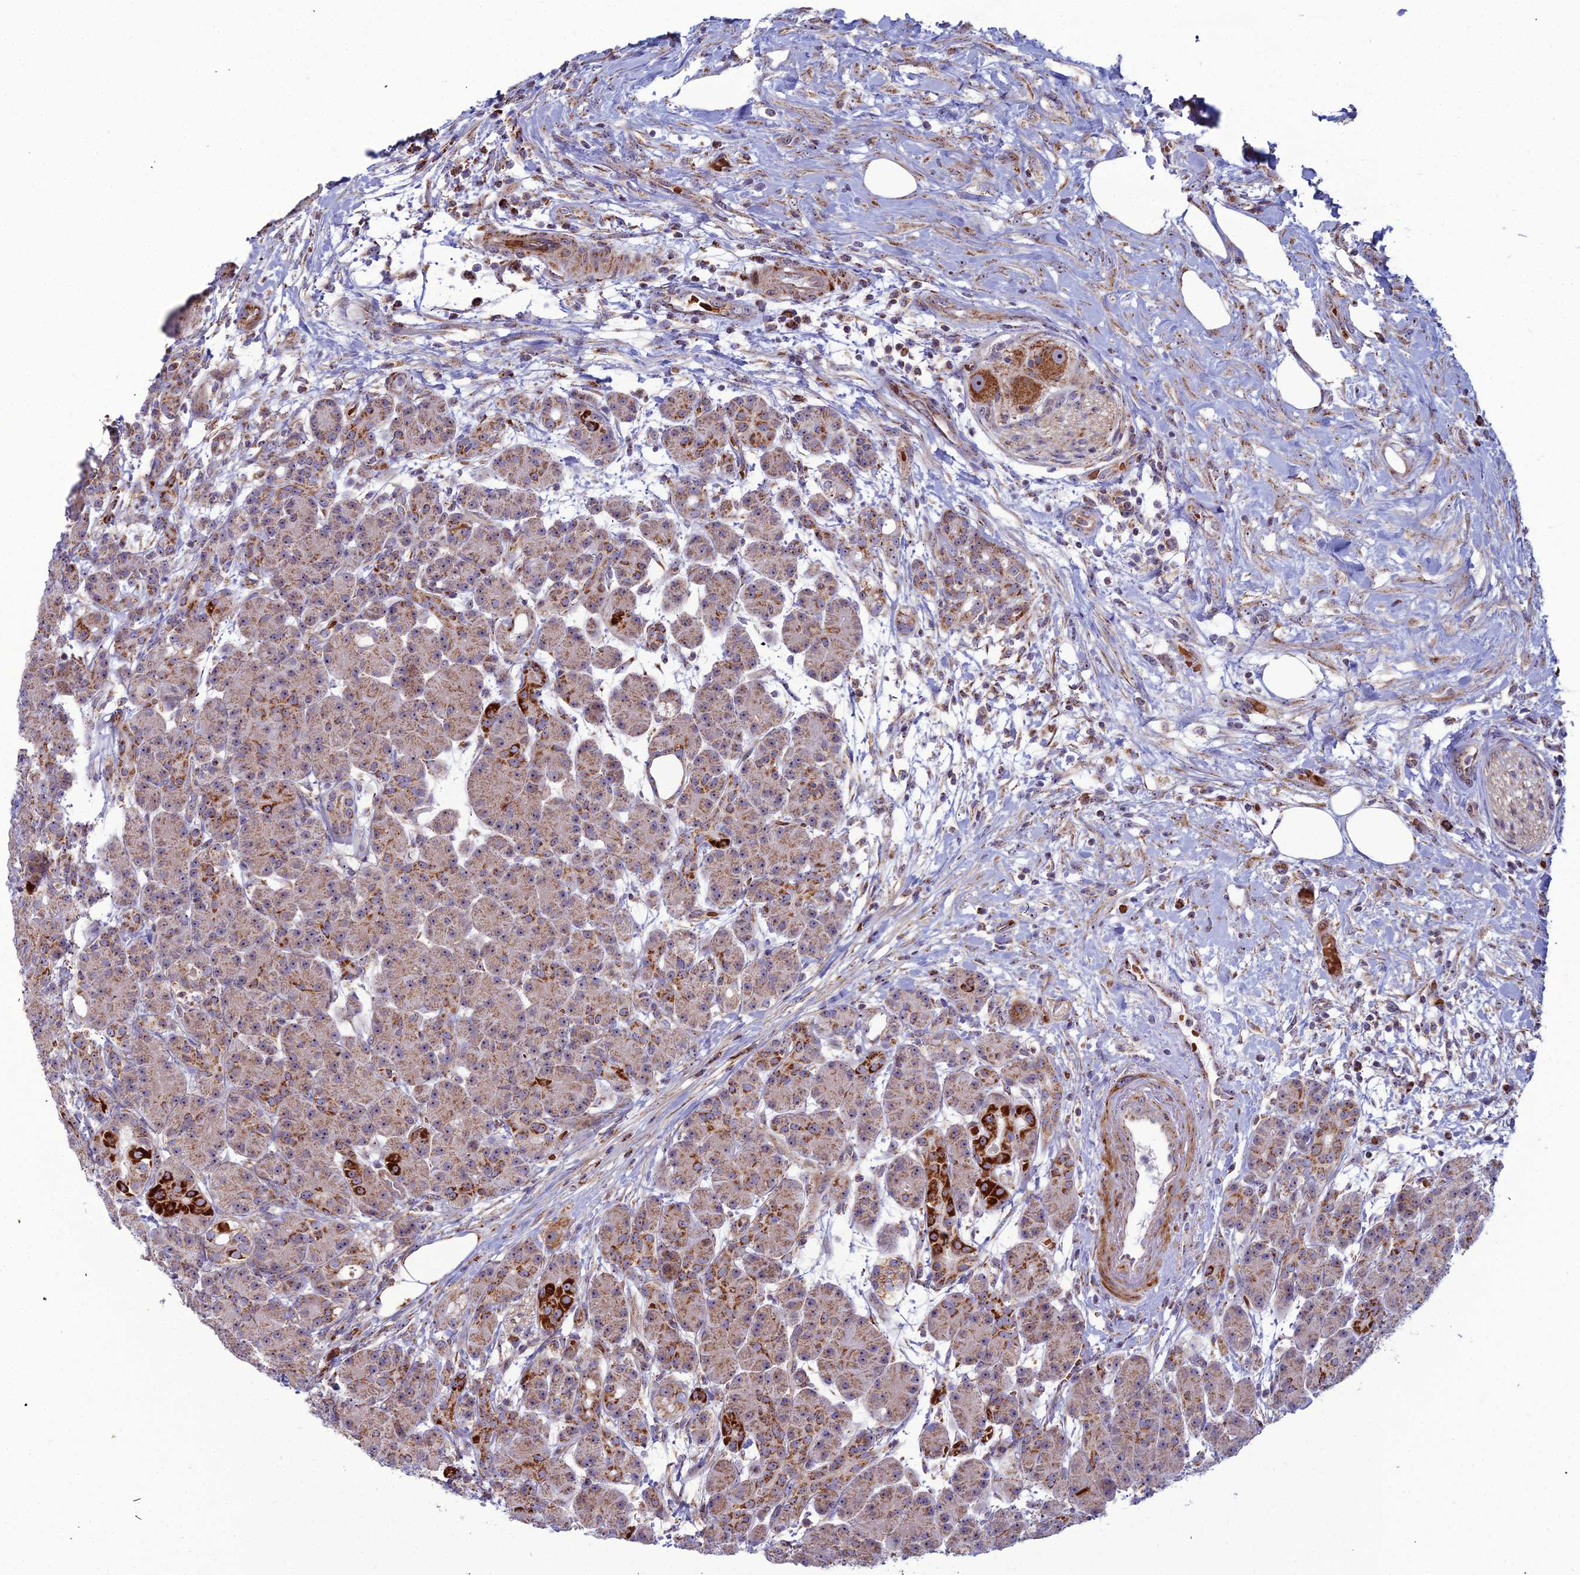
{"staining": {"intensity": "moderate", "quantity": ">75%", "location": "cytoplasmic/membranous"}, "tissue": "pancreas", "cell_type": "Exocrine glandular cells", "image_type": "normal", "snomed": [{"axis": "morphology", "description": "Normal tissue, NOS"}, {"axis": "topography", "description": "Pancreas"}], "caption": "The photomicrograph demonstrates staining of unremarkable pancreas, revealing moderate cytoplasmic/membranous protein positivity (brown color) within exocrine glandular cells.", "gene": "SLC35F4", "patient": {"sex": "male", "age": 63}}